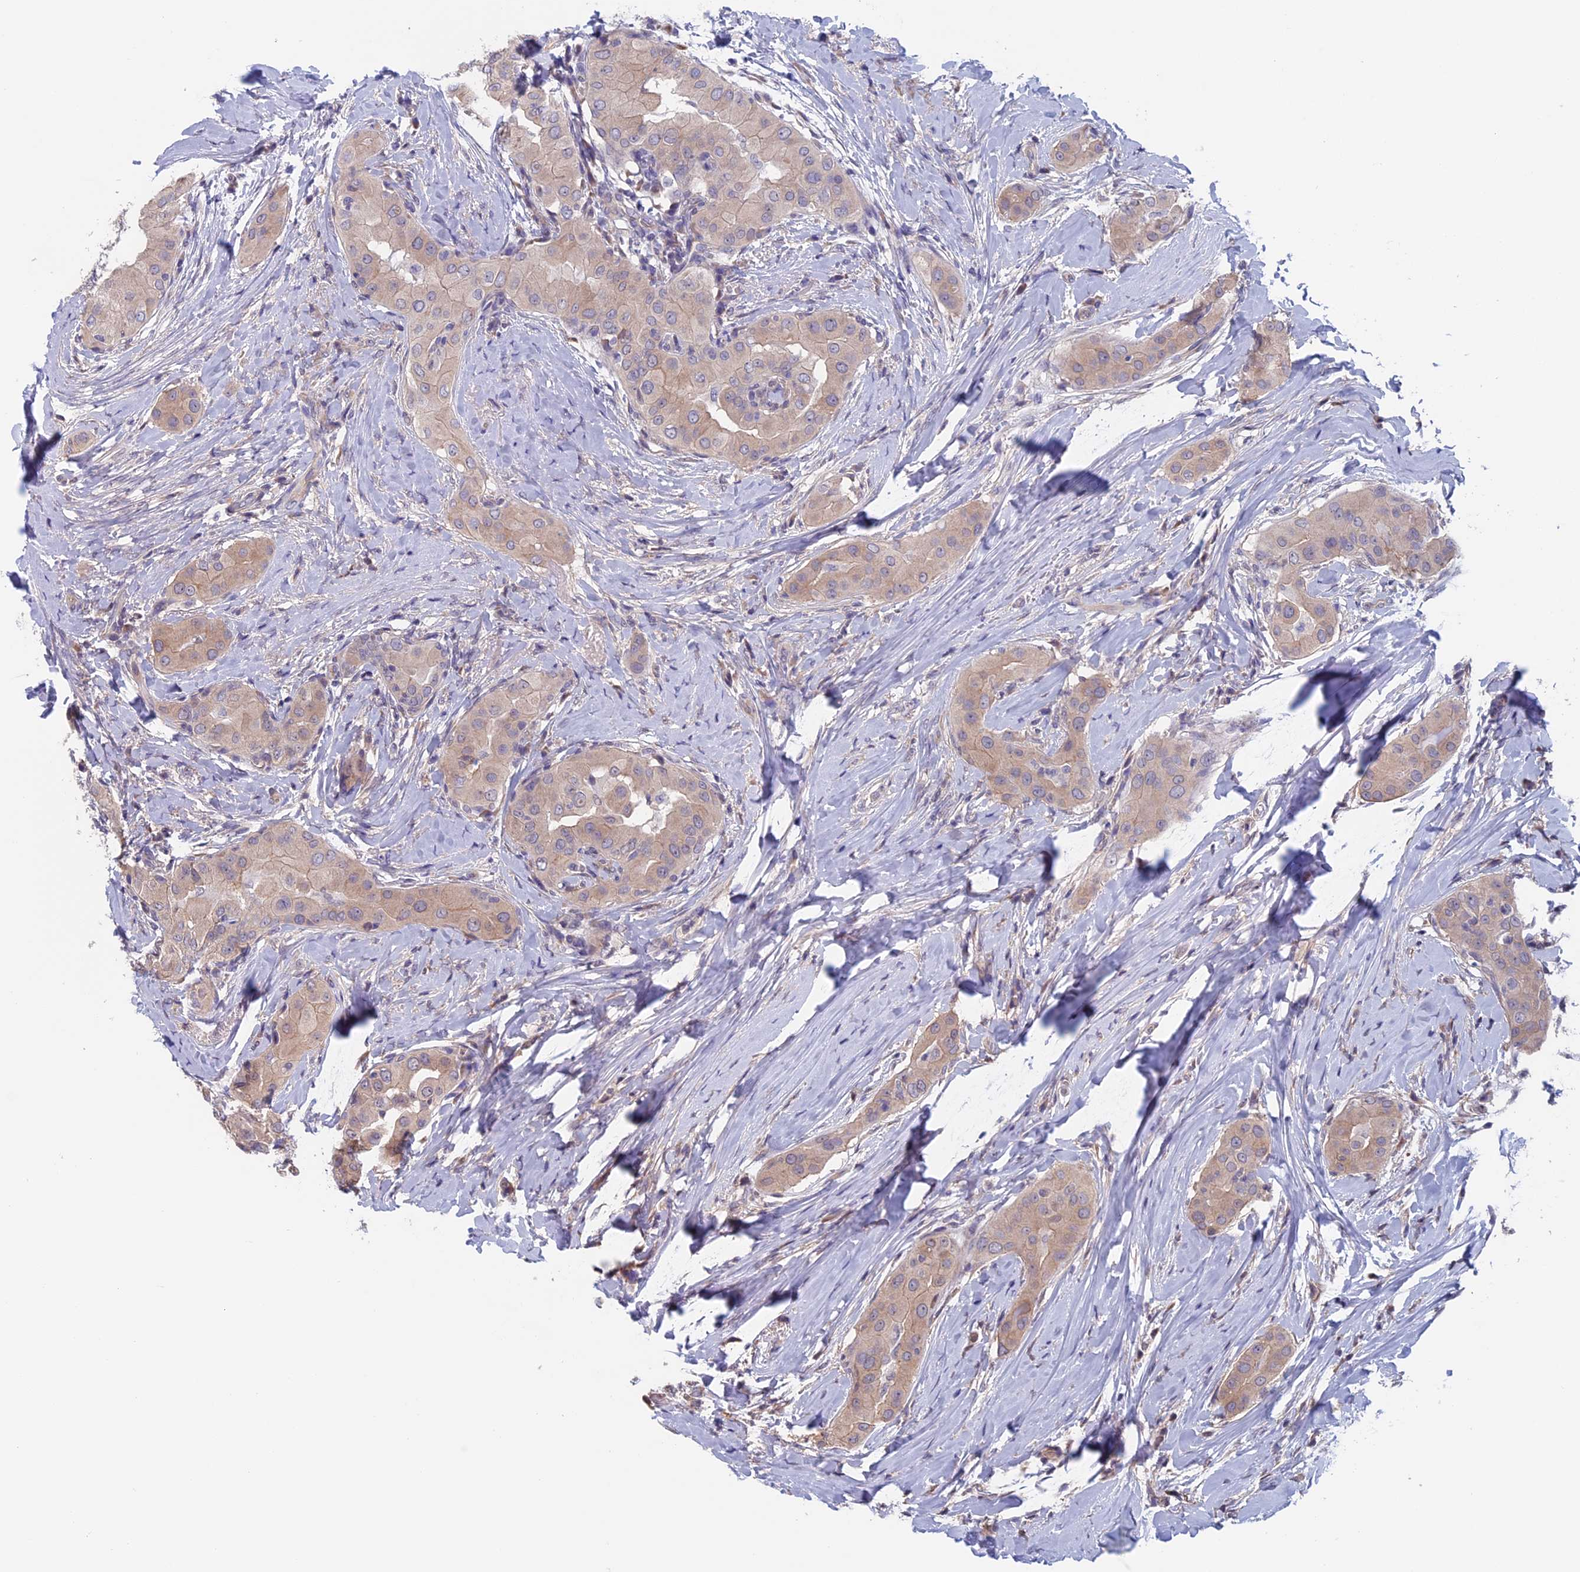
{"staining": {"intensity": "weak", "quantity": ">75%", "location": "cytoplasmic/membranous"}, "tissue": "thyroid cancer", "cell_type": "Tumor cells", "image_type": "cancer", "snomed": [{"axis": "morphology", "description": "Papillary adenocarcinoma, NOS"}, {"axis": "topography", "description": "Thyroid gland"}], "caption": "Human papillary adenocarcinoma (thyroid) stained for a protein (brown) reveals weak cytoplasmic/membranous positive positivity in approximately >75% of tumor cells.", "gene": "SLC1A6", "patient": {"sex": "male", "age": 33}}